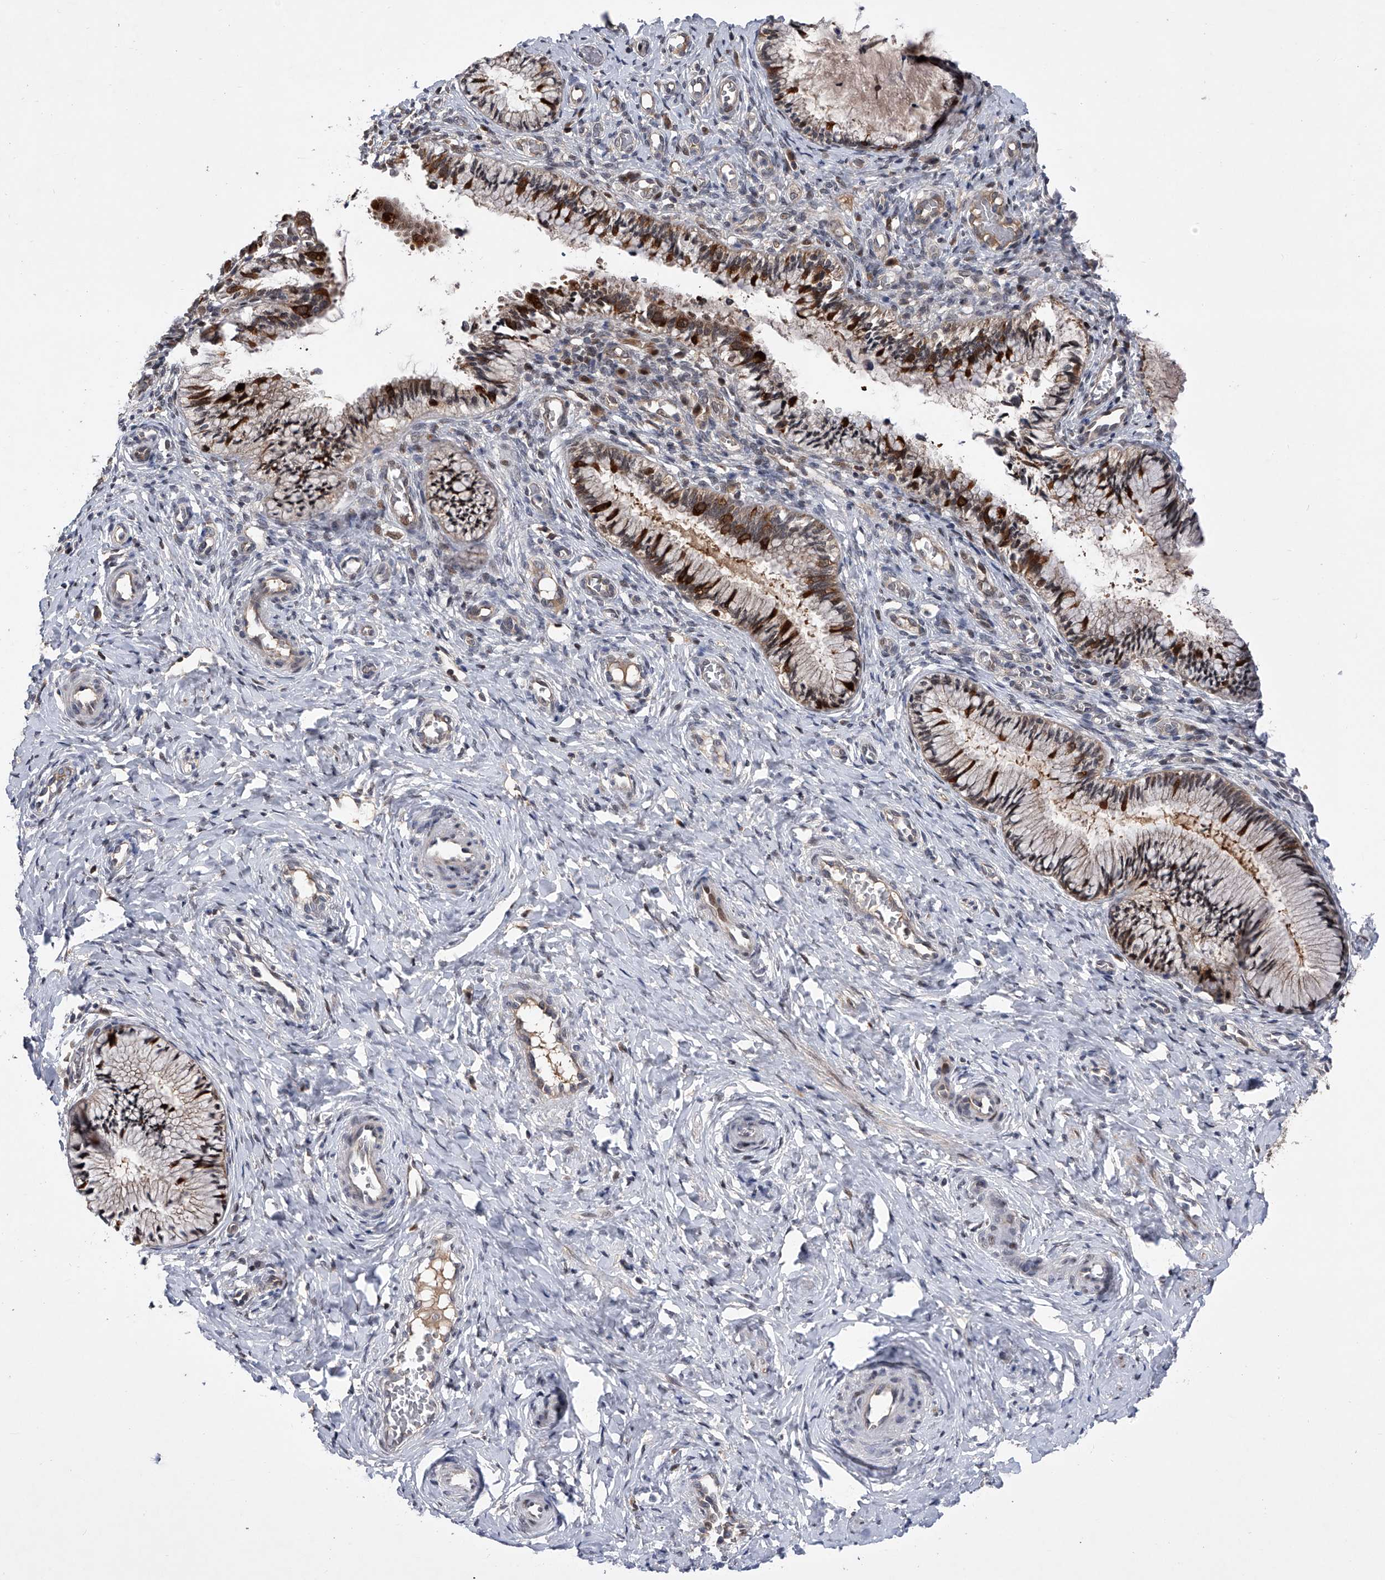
{"staining": {"intensity": "moderate", "quantity": ">75%", "location": "cytoplasmic/membranous,nuclear"}, "tissue": "cervix", "cell_type": "Glandular cells", "image_type": "normal", "snomed": [{"axis": "morphology", "description": "Normal tissue, NOS"}, {"axis": "topography", "description": "Cervix"}], "caption": "Unremarkable cervix displays moderate cytoplasmic/membranous,nuclear positivity in approximately >75% of glandular cells, visualized by immunohistochemistry. The staining was performed using DAB (3,3'-diaminobenzidine), with brown indicating positive protein expression. Nuclei are stained blue with hematoxylin.", "gene": "RWDD2A", "patient": {"sex": "female", "age": 27}}